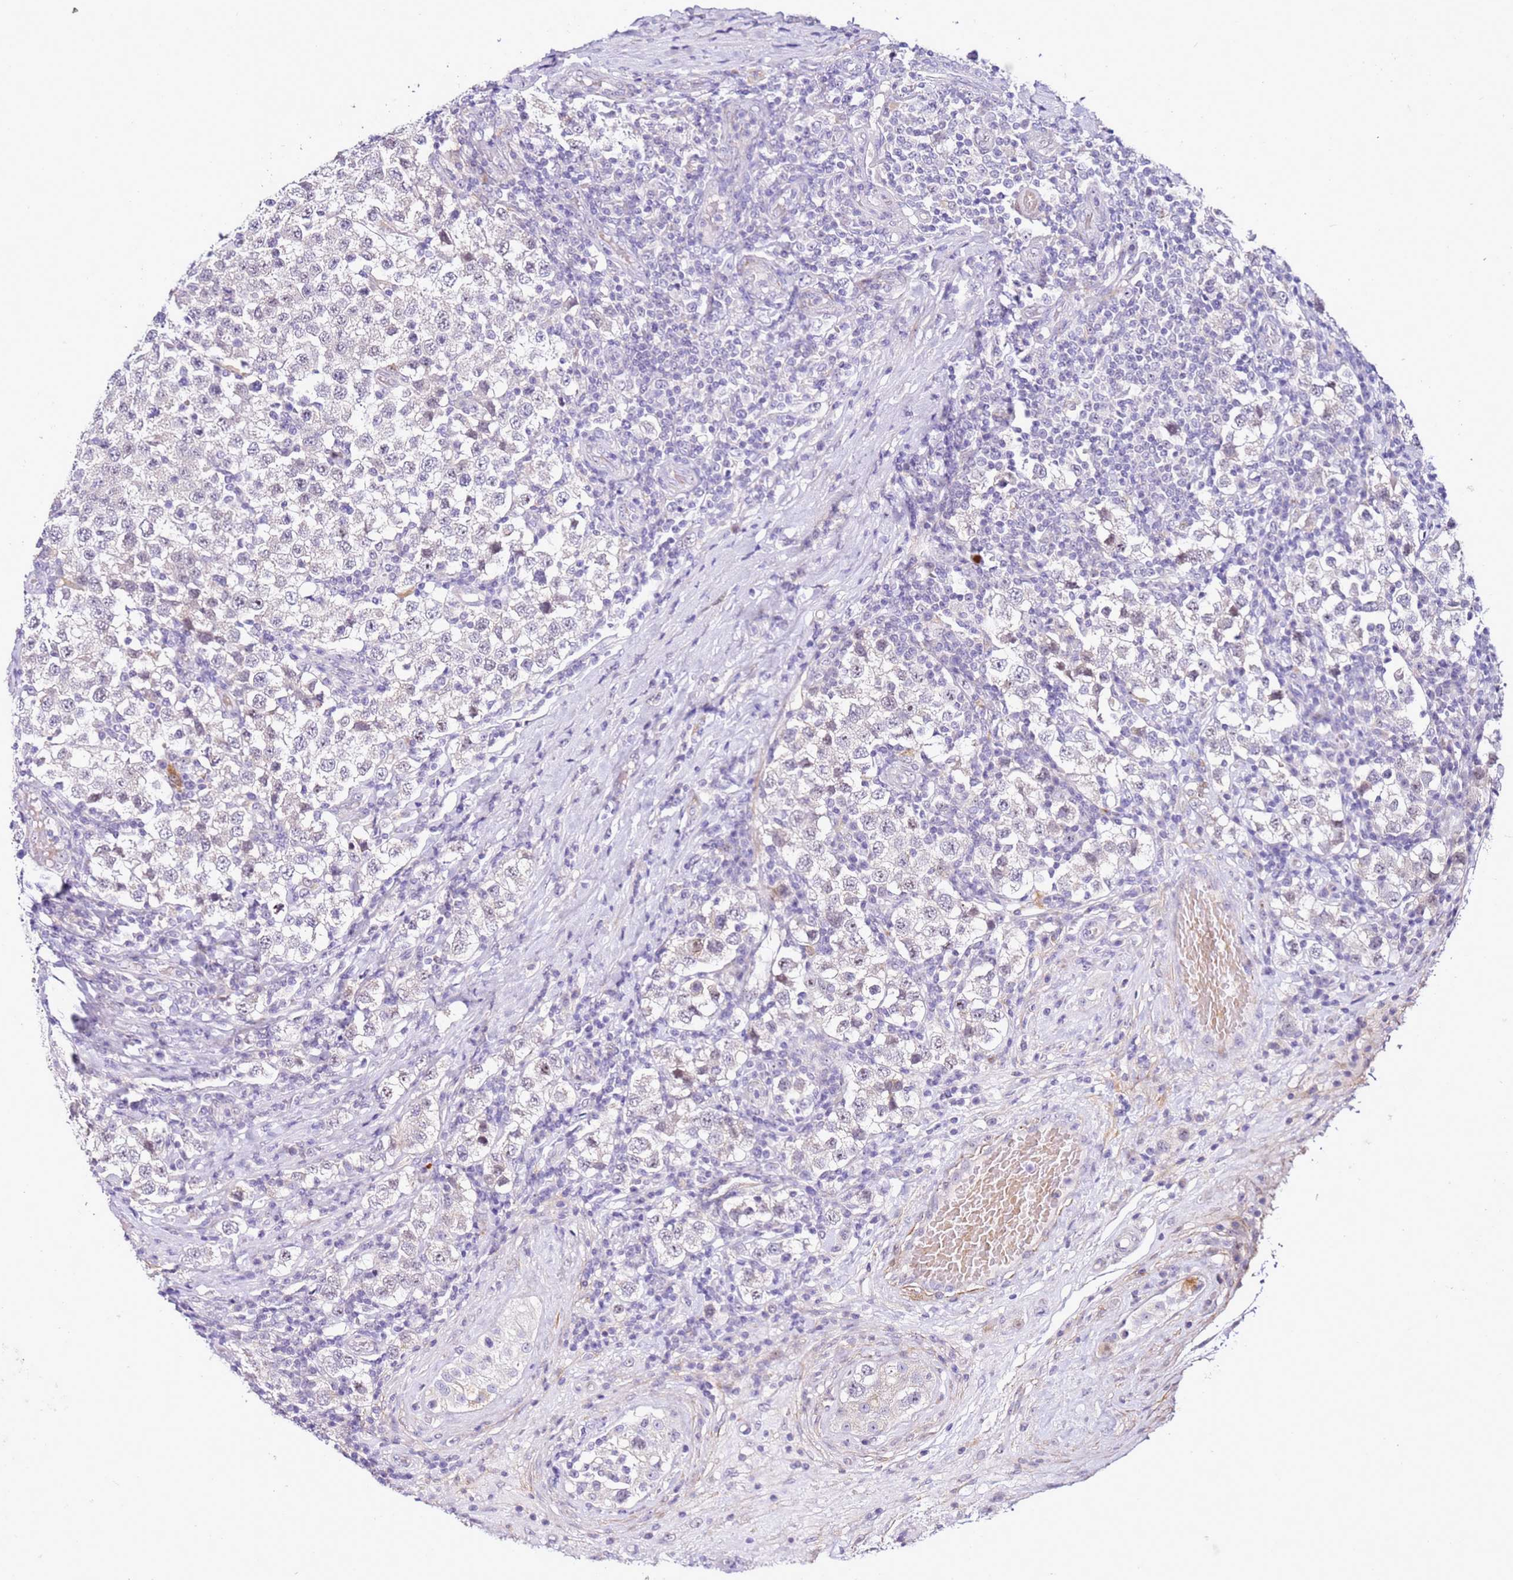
{"staining": {"intensity": "negative", "quantity": "none", "location": "none"}, "tissue": "testis cancer", "cell_type": "Tumor cells", "image_type": "cancer", "snomed": [{"axis": "morphology", "description": "Seminoma, NOS"}, {"axis": "topography", "description": "Testis"}], "caption": "Micrograph shows no significant protein expression in tumor cells of testis seminoma. (DAB (3,3'-diaminobenzidine) IHC visualized using brightfield microscopy, high magnification).", "gene": "HGD", "patient": {"sex": "male", "age": 34}}